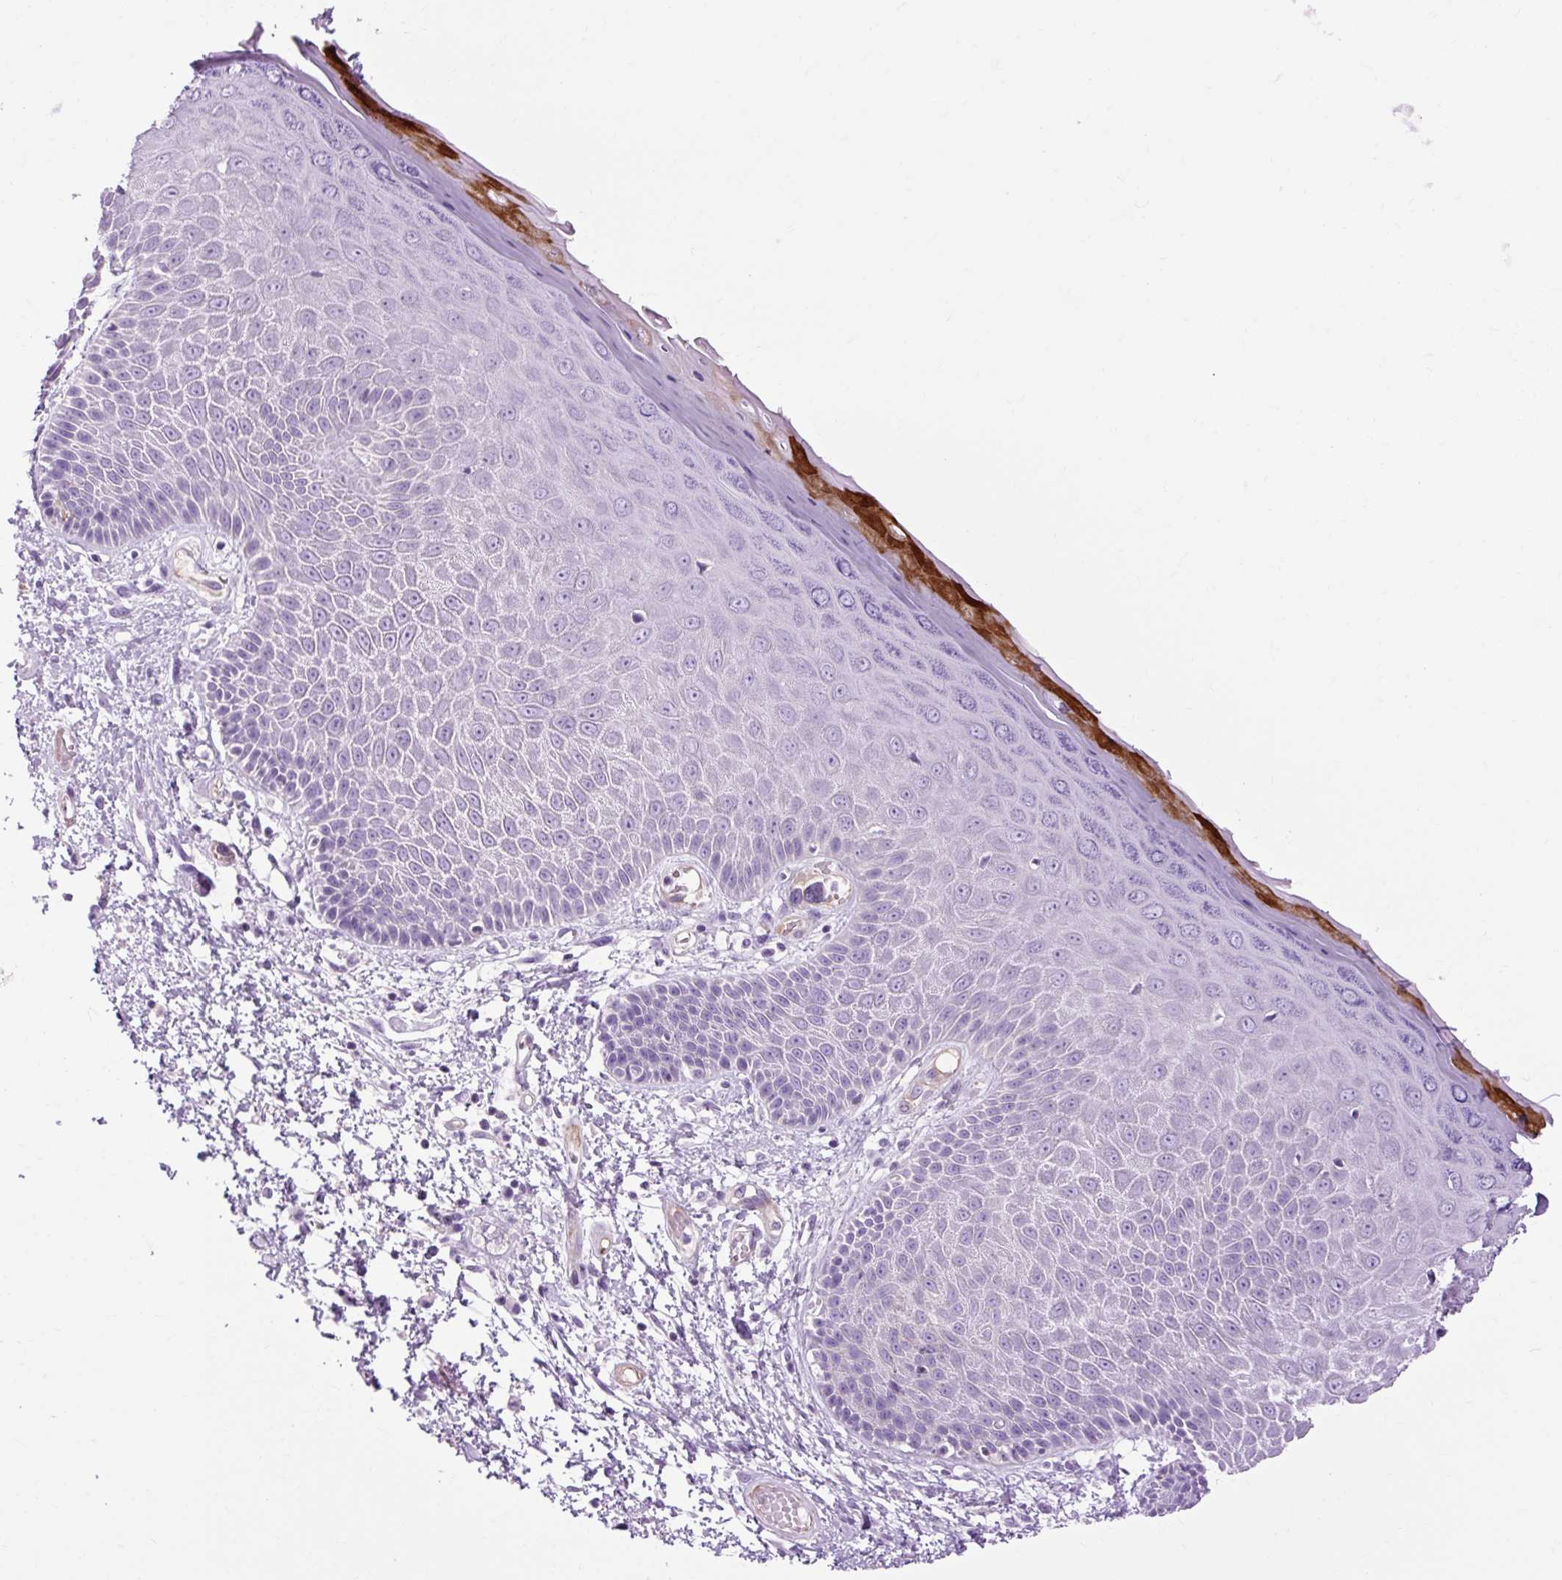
{"staining": {"intensity": "weak", "quantity": "<25%", "location": "cytoplasmic/membranous"}, "tissue": "skin", "cell_type": "Epidermal cells", "image_type": "normal", "snomed": [{"axis": "morphology", "description": "Normal tissue, NOS"}, {"axis": "topography", "description": "Anal"}, {"axis": "topography", "description": "Peripheral nerve tissue"}], "caption": "Normal skin was stained to show a protein in brown. There is no significant staining in epidermal cells. The staining was performed using DAB to visualize the protein expression in brown, while the nuclei were stained in blue with hematoxylin (Magnification: 20x).", "gene": "OOEP", "patient": {"sex": "male", "age": 78}}